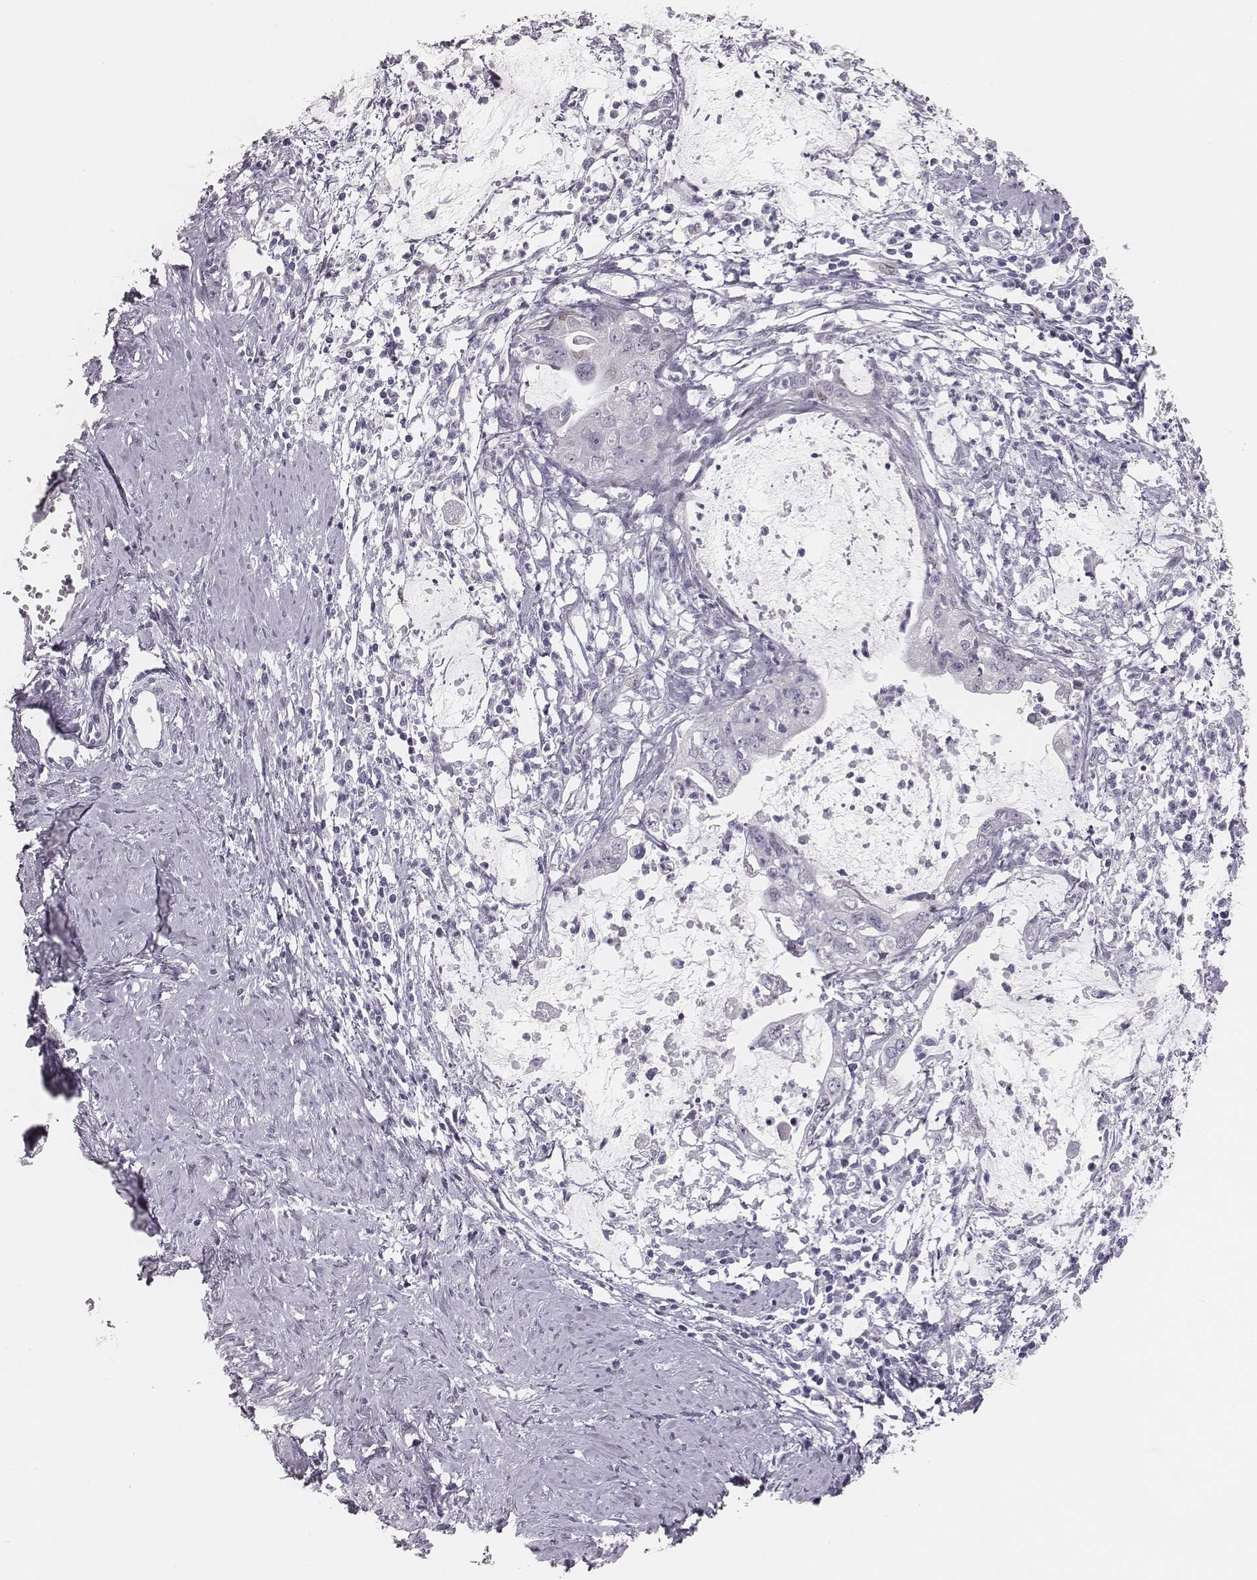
{"staining": {"intensity": "negative", "quantity": "none", "location": "none"}, "tissue": "cervical cancer", "cell_type": "Tumor cells", "image_type": "cancer", "snomed": [{"axis": "morphology", "description": "Normal tissue, NOS"}, {"axis": "morphology", "description": "Adenocarcinoma, NOS"}, {"axis": "topography", "description": "Cervix"}], "caption": "High magnification brightfield microscopy of cervical adenocarcinoma stained with DAB (3,3'-diaminobenzidine) (brown) and counterstained with hematoxylin (blue): tumor cells show no significant staining.", "gene": "ADGRF4", "patient": {"sex": "female", "age": 38}}